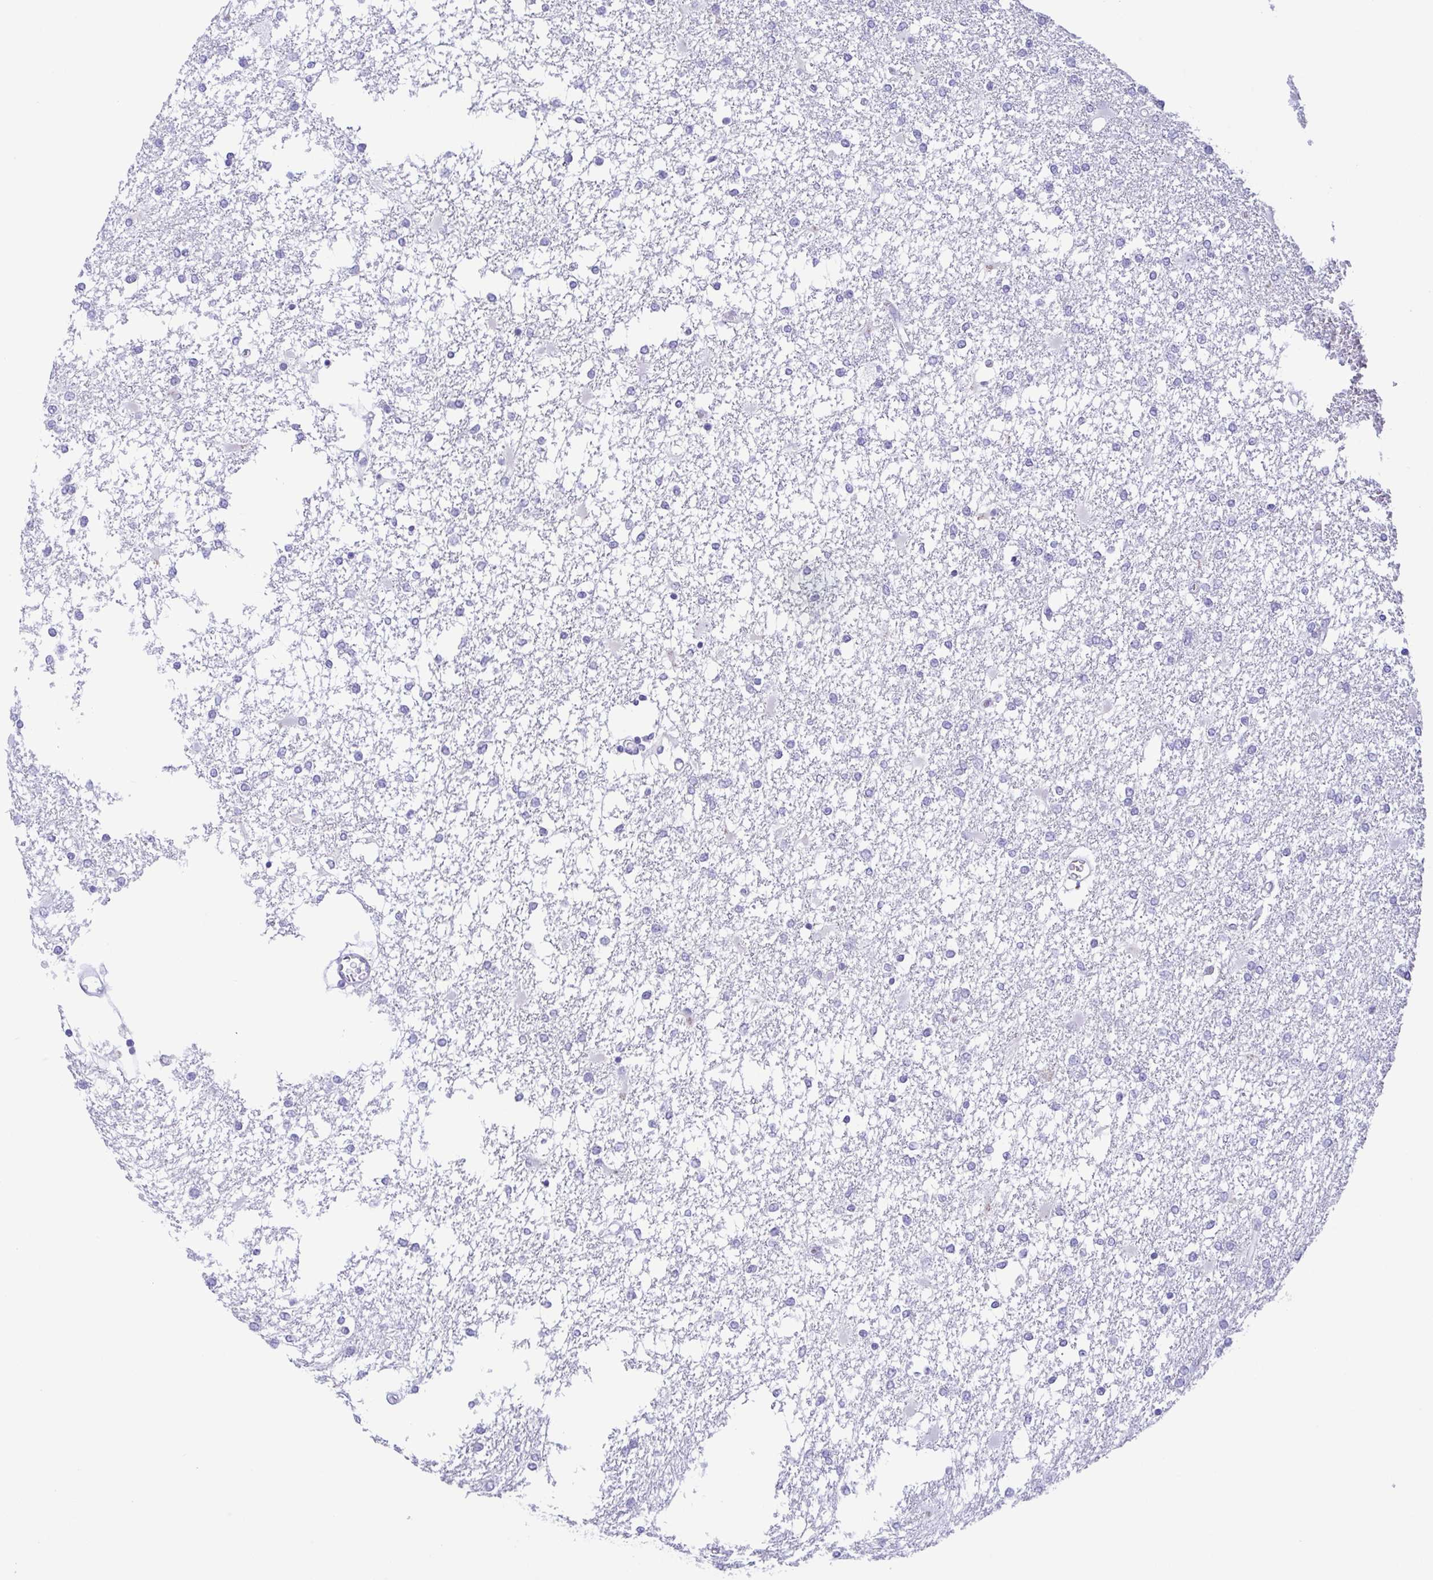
{"staining": {"intensity": "negative", "quantity": "none", "location": "none"}, "tissue": "glioma", "cell_type": "Tumor cells", "image_type": "cancer", "snomed": [{"axis": "morphology", "description": "Glioma, malignant, High grade"}, {"axis": "topography", "description": "Cerebral cortex"}], "caption": "The micrograph exhibits no staining of tumor cells in glioma.", "gene": "AZU1", "patient": {"sex": "male", "age": 79}}